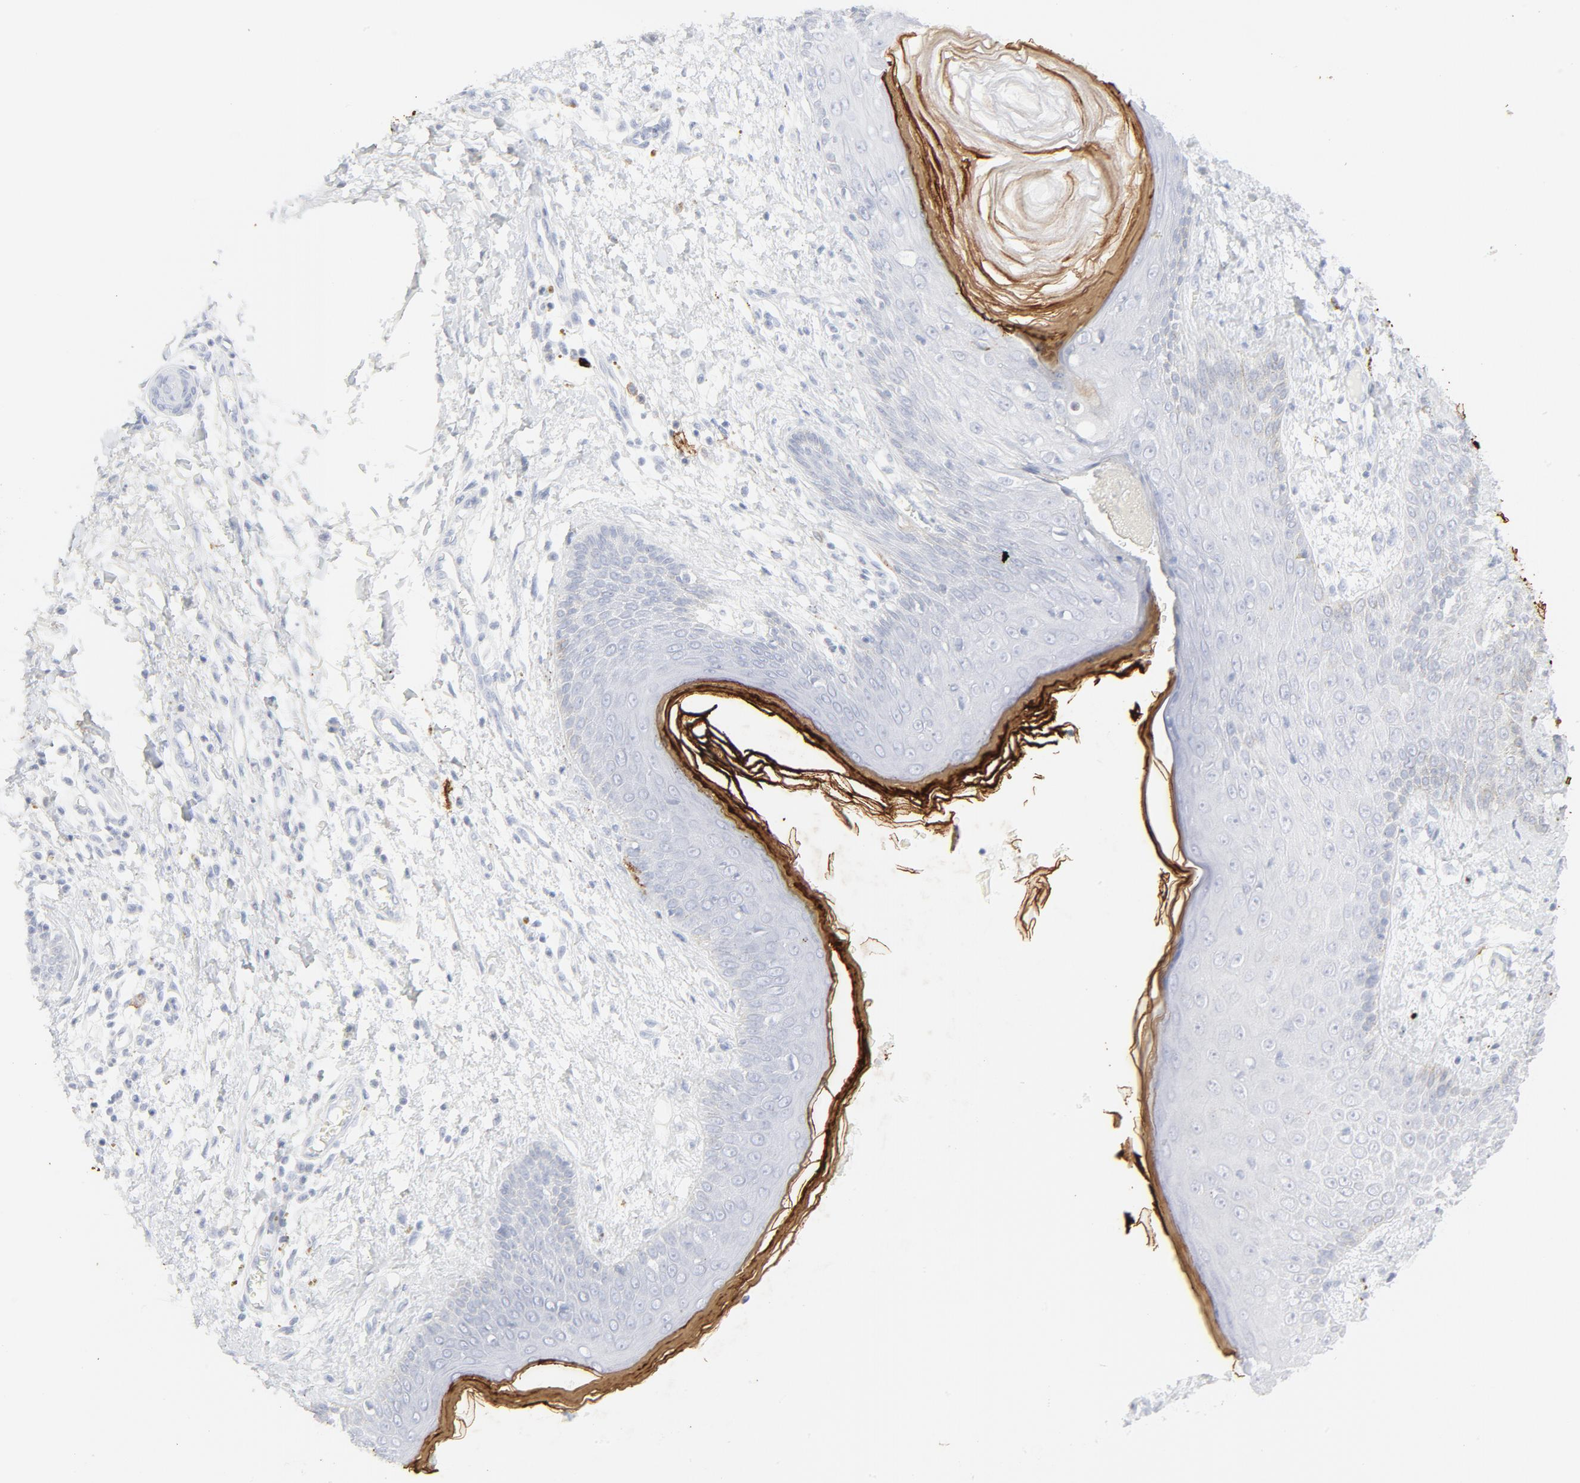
{"staining": {"intensity": "negative", "quantity": "none", "location": "none"}, "tissue": "skin cancer", "cell_type": "Tumor cells", "image_type": "cancer", "snomed": [{"axis": "morphology", "description": "Basal cell carcinoma"}, {"axis": "topography", "description": "Skin"}], "caption": "Skin cancer was stained to show a protein in brown. There is no significant positivity in tumor cells.", "gene": "CCR7", "patient": {"sex": "female", "age": 64}}